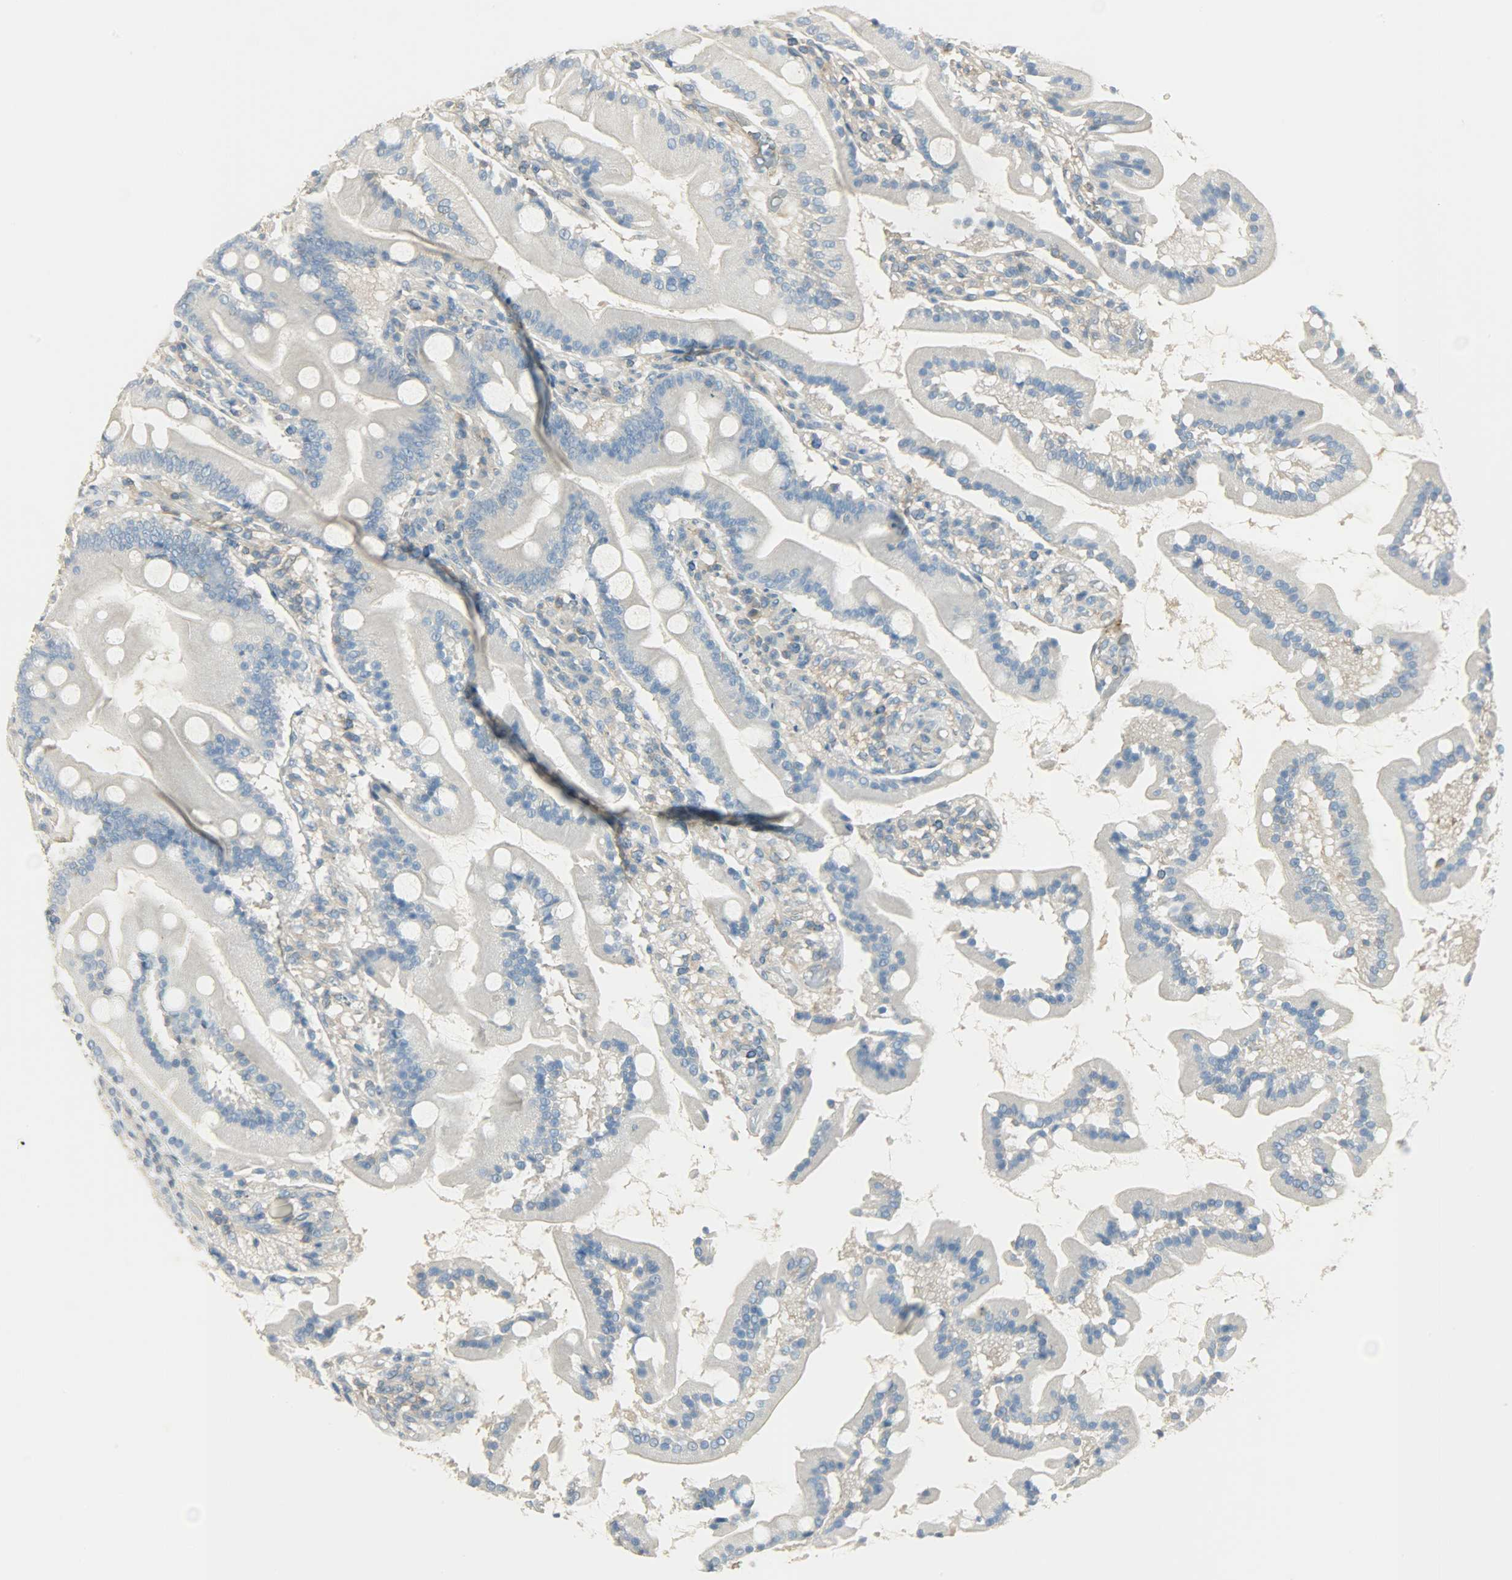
{"staining": {"intensity": "weak", "quantity": "25%-75%", "location": "cytoplasmic/membranous"}, "tissue": "duodenum", "cell_type": "Glandular cells", "image_type": "normal", "snomed": [{"axis": "morphology", "description": "Normal tissue, NOS"}, {"axis": "topography", "description": "Duodenum"}], "caption": "Immunohistochemical staining of unremarkable duodenum reveals weak cytoplasmic/membranous protein expression in approximately 25%-75% of glandular cells.", "gene": "TSC22D2", "patient": {"sex": "female", "age": 64}}